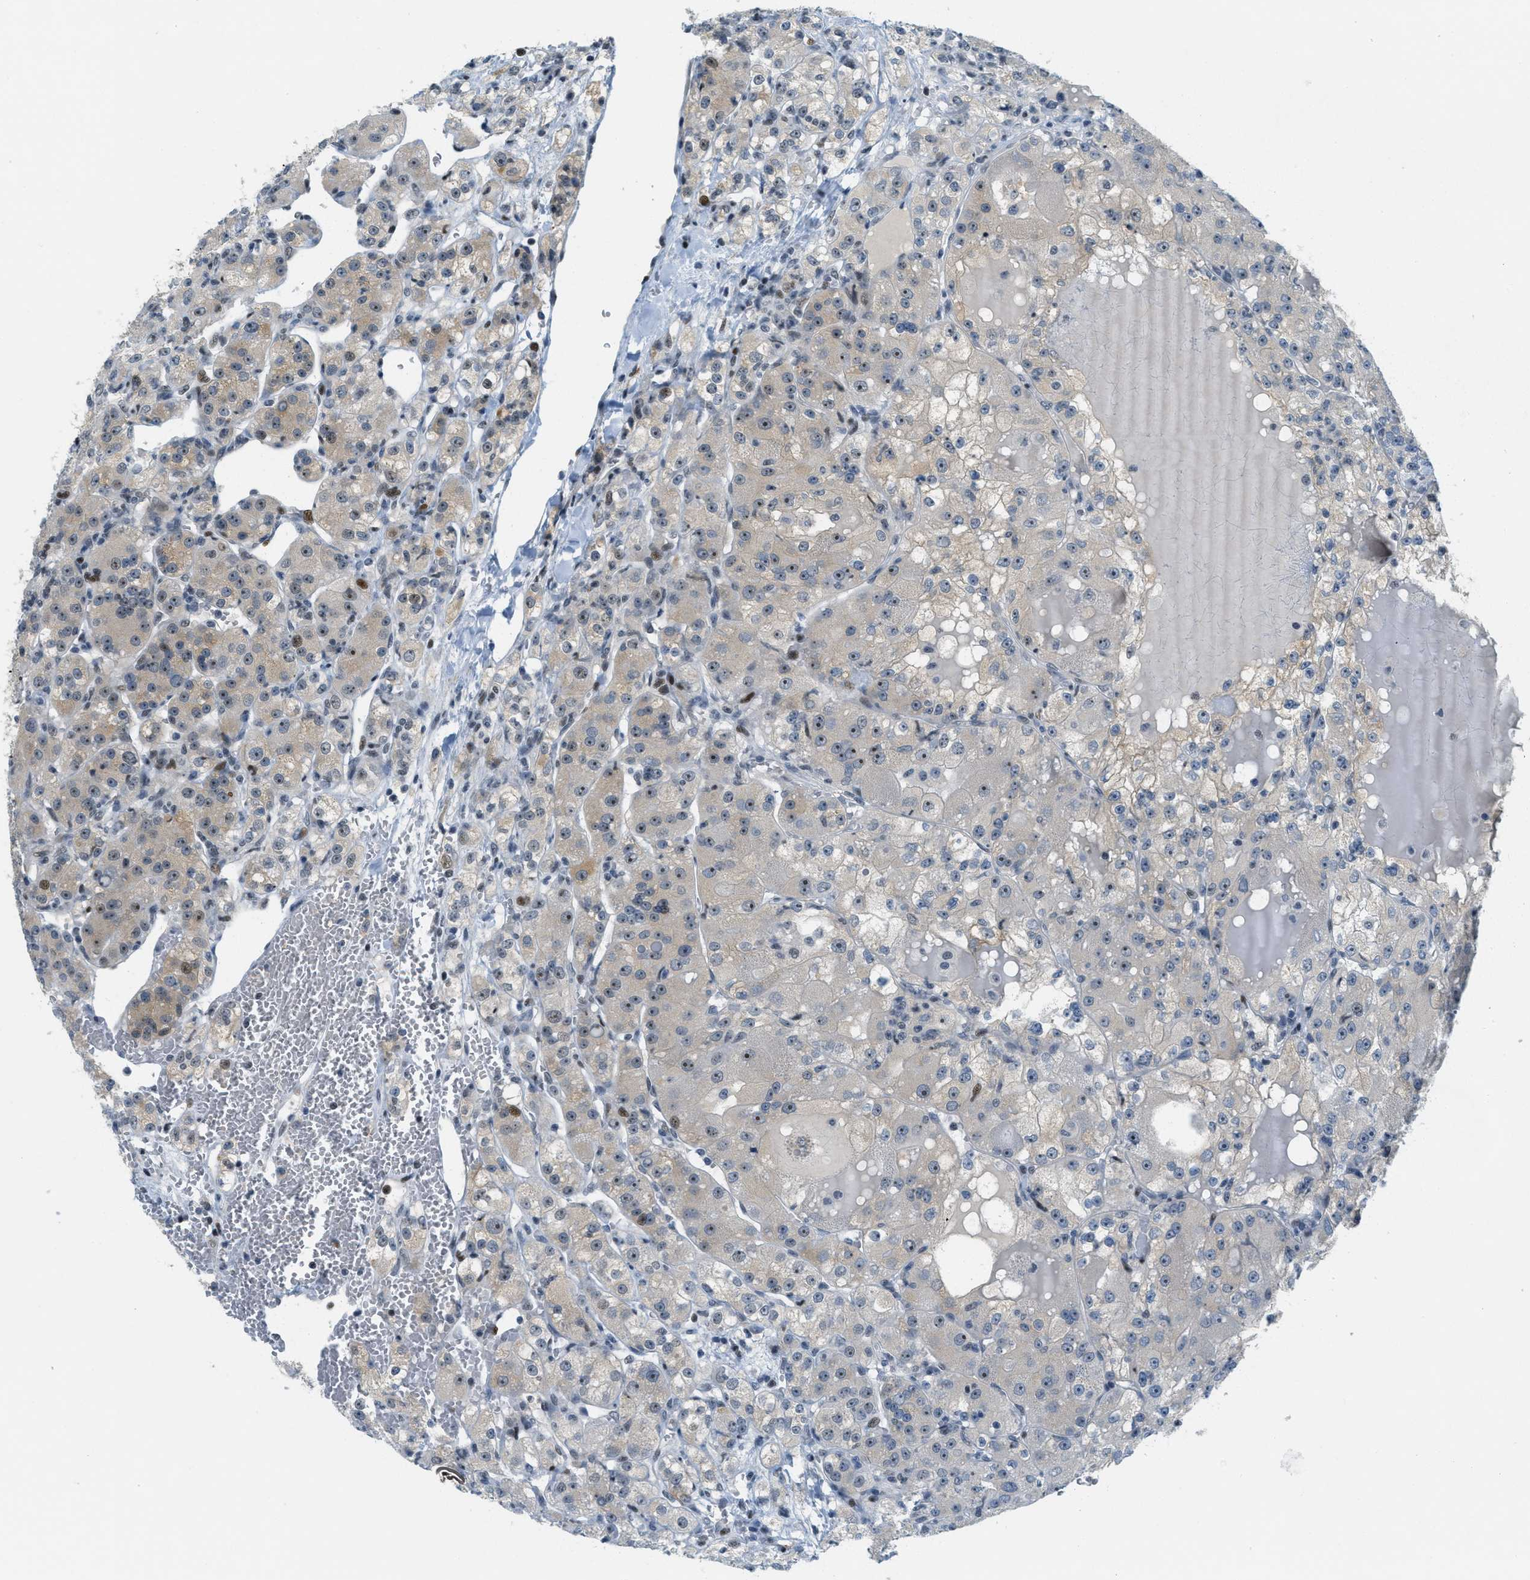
{"staining": {"intensity": "moderate", "quantity": "<25%", "location": "cytoplasmic/membranous,nuclear"}, "tissue": "renal cancer", "cell_type": "Tumor cells", "image_type": "cancer", "snomed": [{"axis": "morphology", "description": "Normal tissue, NOS"}, {"axis": "morphology", "description": "Adenocarcinoma, NOS"}, {"axis": "topography", "description": "Kidney"}], "caption": "DAB (3,3'-diaminobenzidine) immunohistochemical staining of renal cancer displays moderate cytoplasmic/membranous and nuclear protein positivity in about <25% of tumor cells.", "gene": "ZDHHC23", "patient": {"sex": "male", "age": 61}}